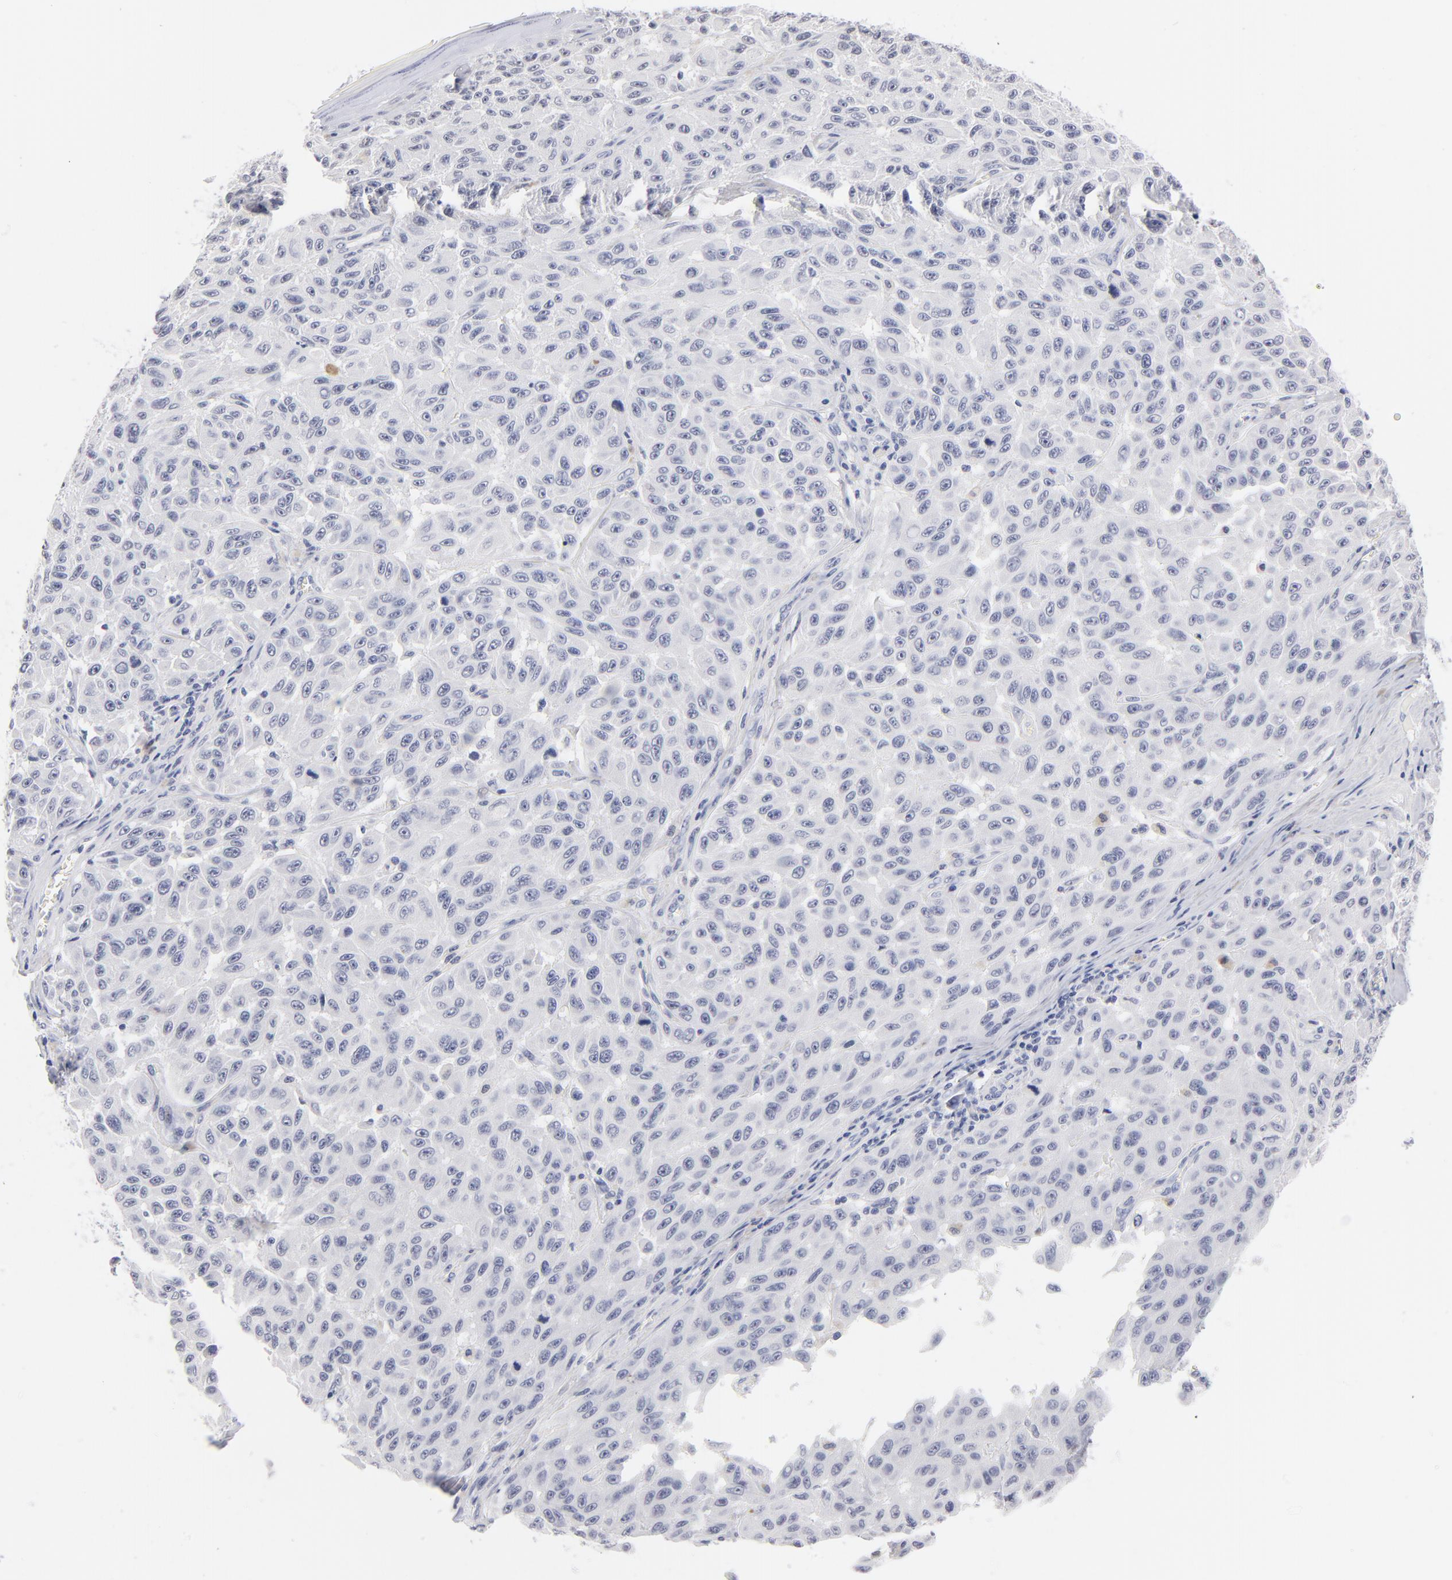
{"staining": {"intensity": "negative", "quantity": "none", "location": "none"}, "tissue": "melanoma", "cell_type": "Tumor cells", "image_type": "cancer", "snomed": [{"axis": "morphology", "description": "Malignant melanoma, NOS"}, {"axis": "topography", "description": "Skin"}], "caption": "Micrograph shows no protein expression in tumor cells of melanoma tissue.", "gene": "KHNYN", "patient": {"sex": "male", "age": 30}}